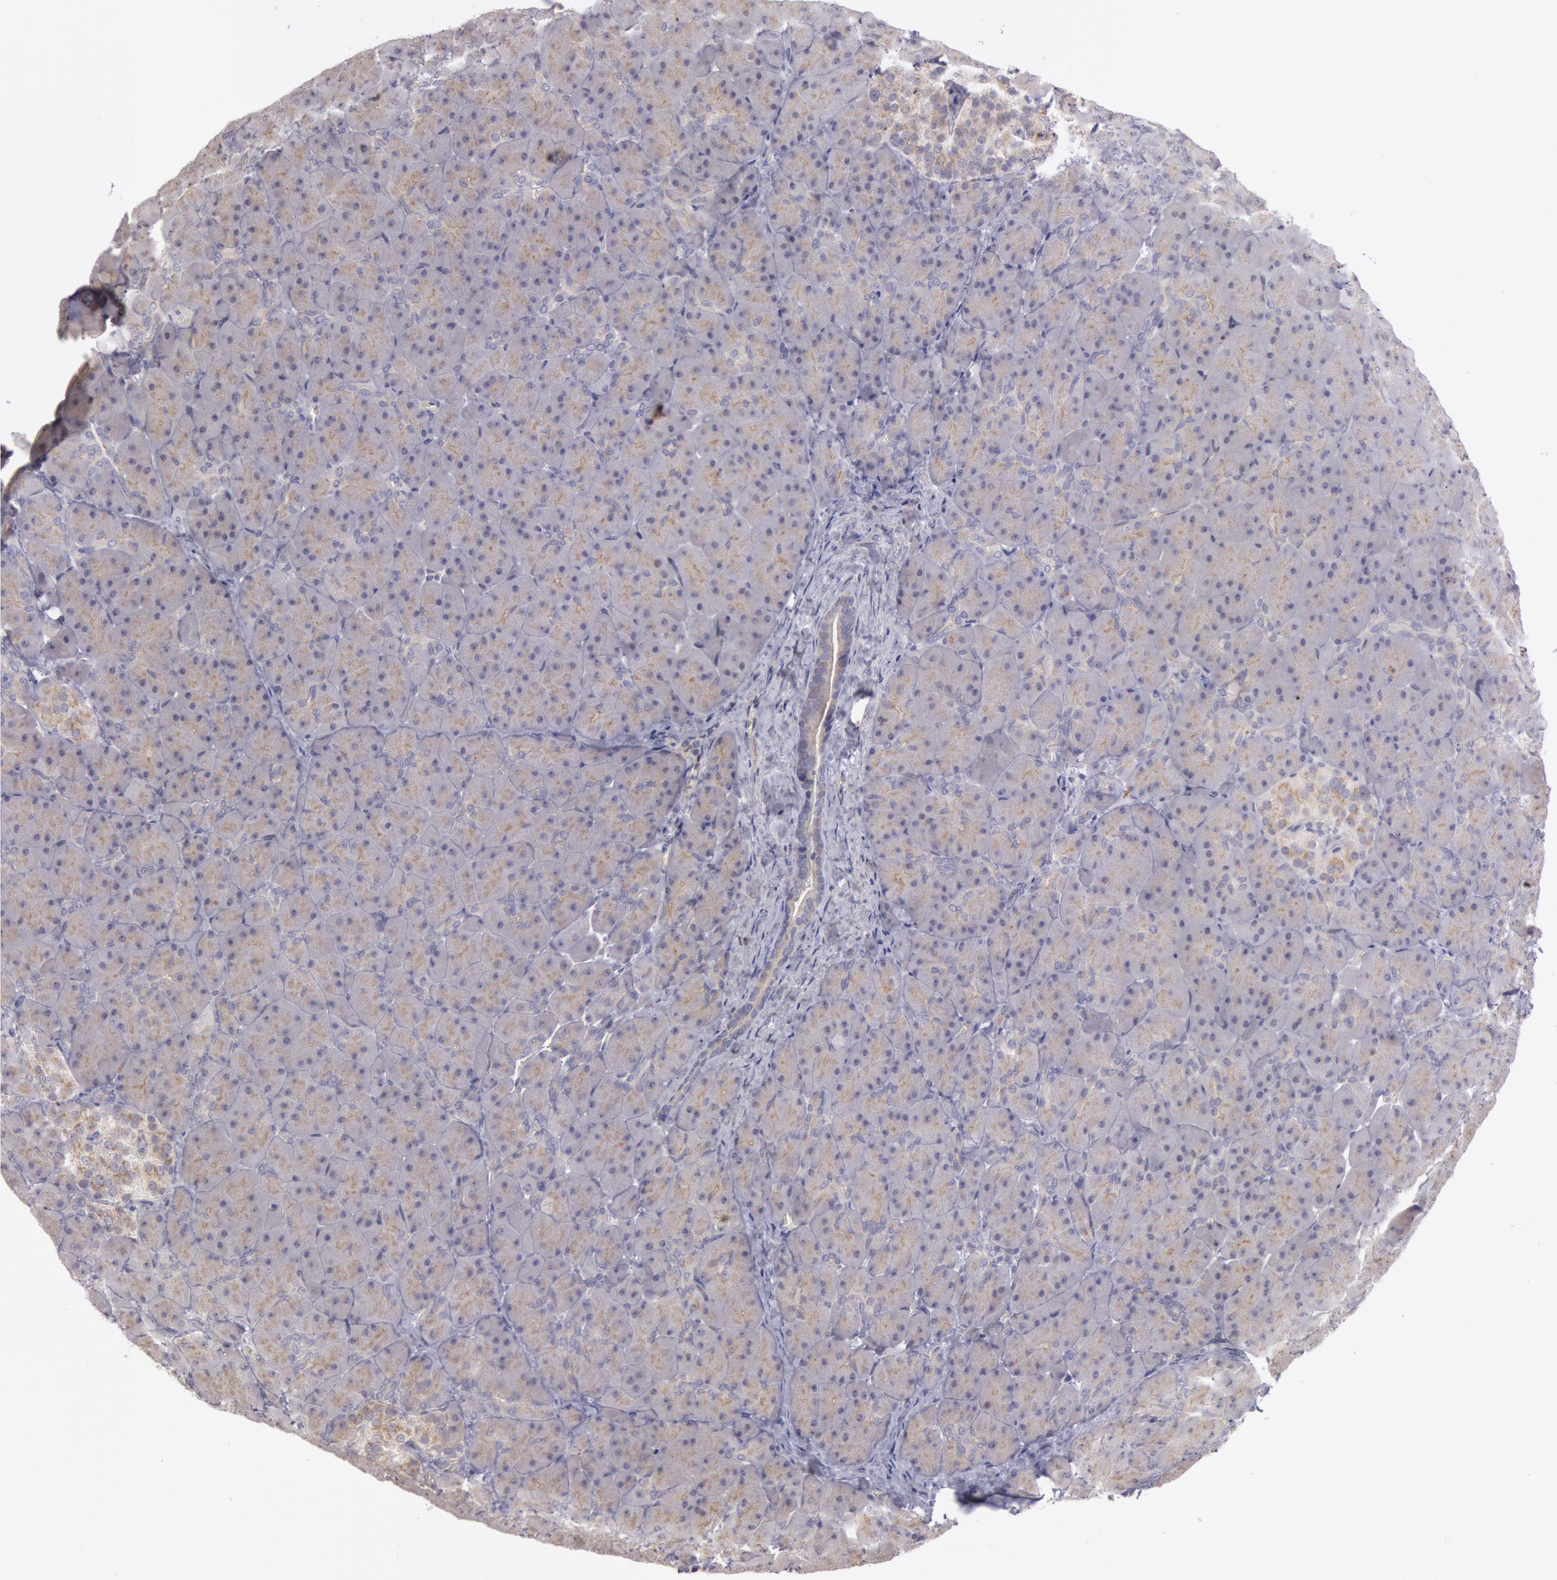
{"staining": {"intensity": "negative", "quantity": "none", "location": "none"}, "tissue": "pancreas", "cell_type": "Exocrine glandular cells", "image_type": "normal", "snomed": [{"axis": "morphology", "description": "Normal tissue, NOS"}, {"axis": "topography", "description": "Pancreas"}], "caption": "An immunohistochemistry (IHC) image of unremarkable pancreas is shown. There is no staining in exocrine glandular cells of pancreas. (Stains: DAB (3,3'-diaminobenzidine) IHC with hematoxylin counter stain, Microscopy: brightfield microscopy at high magnification).", "gene": "AMOTL1", "patient": {"sex": "male", "age": 66}}